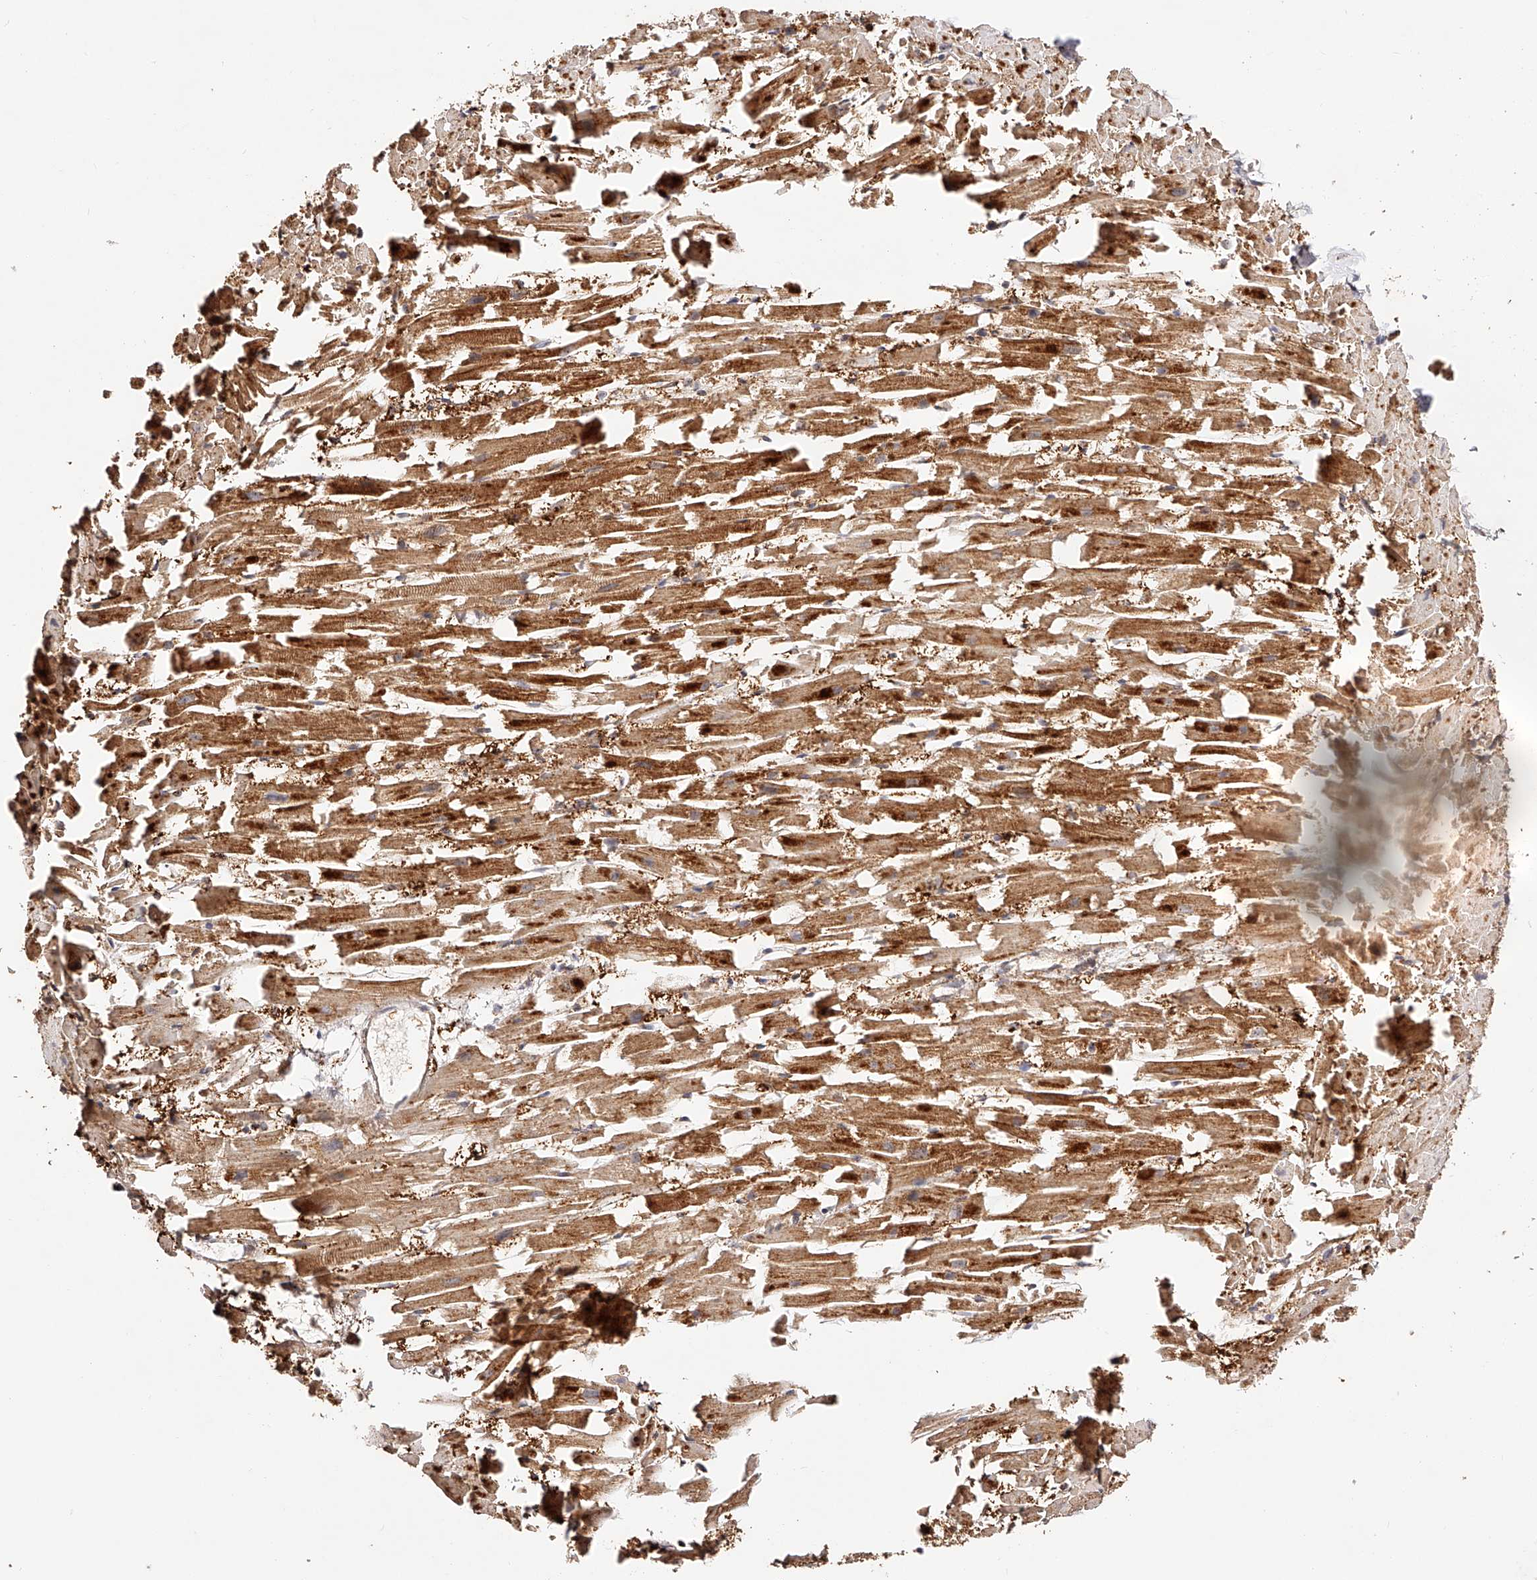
{"staining": {"intensity": "strong", "quantity": ">75%", "location": "cytoplasmic/membranous"}, "tissue": "heart muscle", "cell_type": "Cardiomyocytes", "image_type": "normal", "snomed": [{"axis": "morphology", "description": "Normal tissue, NOS"}, {"axis": "topography", "description": "Heart"}], "caption": "This image reveals IHC staining of unremarkable human heart muscle, with high strong cytoplasmic/membranous positivity in approximately >75% of cardiomyocytes.", "gene": "NDUFV3", "patient": {"sex": "female", "age": 64}}